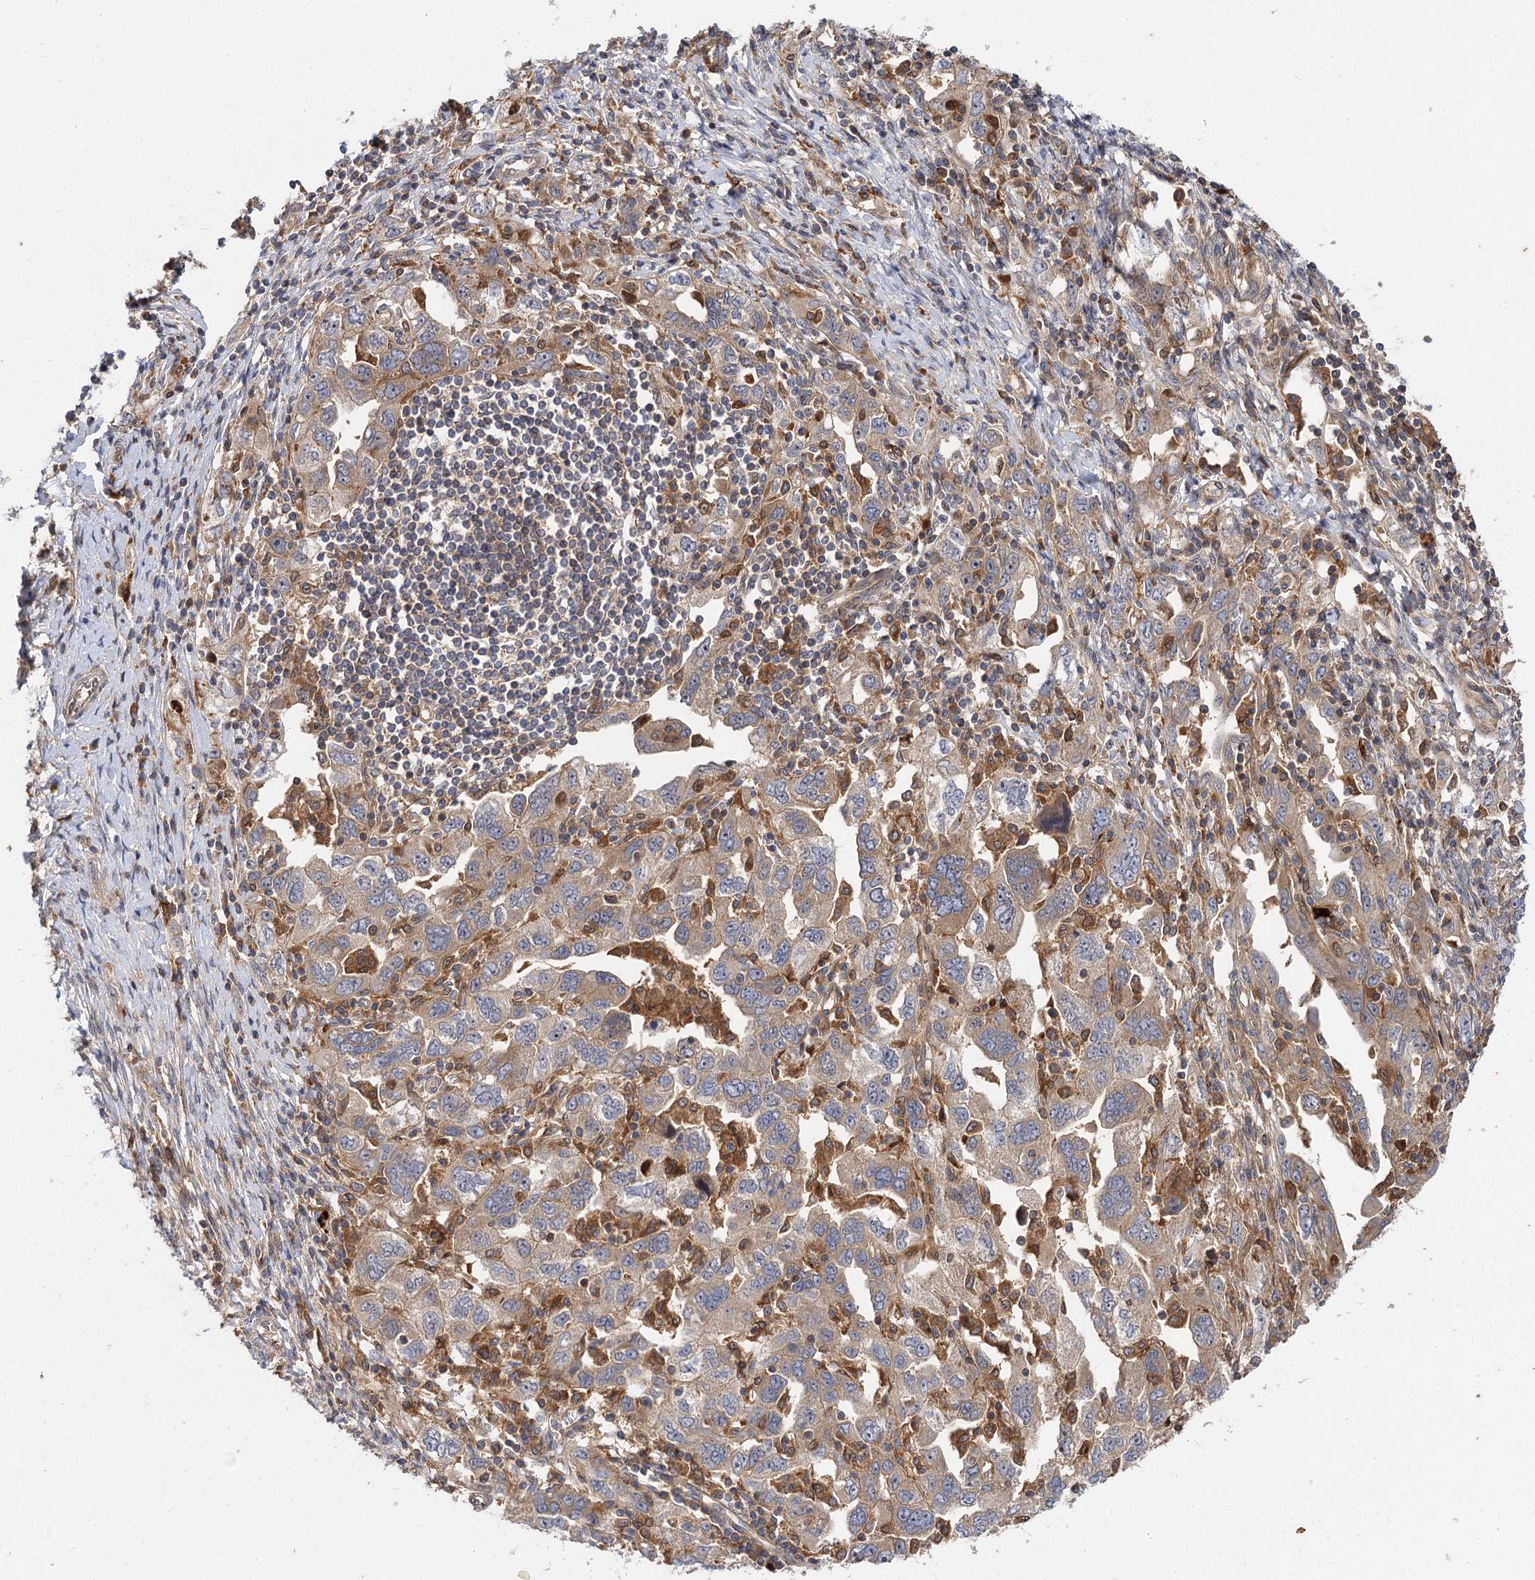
{"staining": {"intensity": "weak", "quantity": "25%-75%", "location": "cytoplasmic/membranous"}, "tissue": "ovarian cancer", "cell_type": "Tumor cells", "image_type": "cancer", "snomed": [{"axis": "morphology", "description": "Carcinoma, NOS"}, {"axis": "morphology", "description": "Cystadenocarcinoma, serous, NOS"}, {"axis": "topography", "description": "Ovary"}], "caption": "Protein analysis of serous cystadenocarcinoma (ovarian) tissue demonstrates weak cytoplasmic/membranous staining in about 25%-75% of tumor cells.", "gene": "PATL1", "patient": {"sex": "female", "age": 69}}